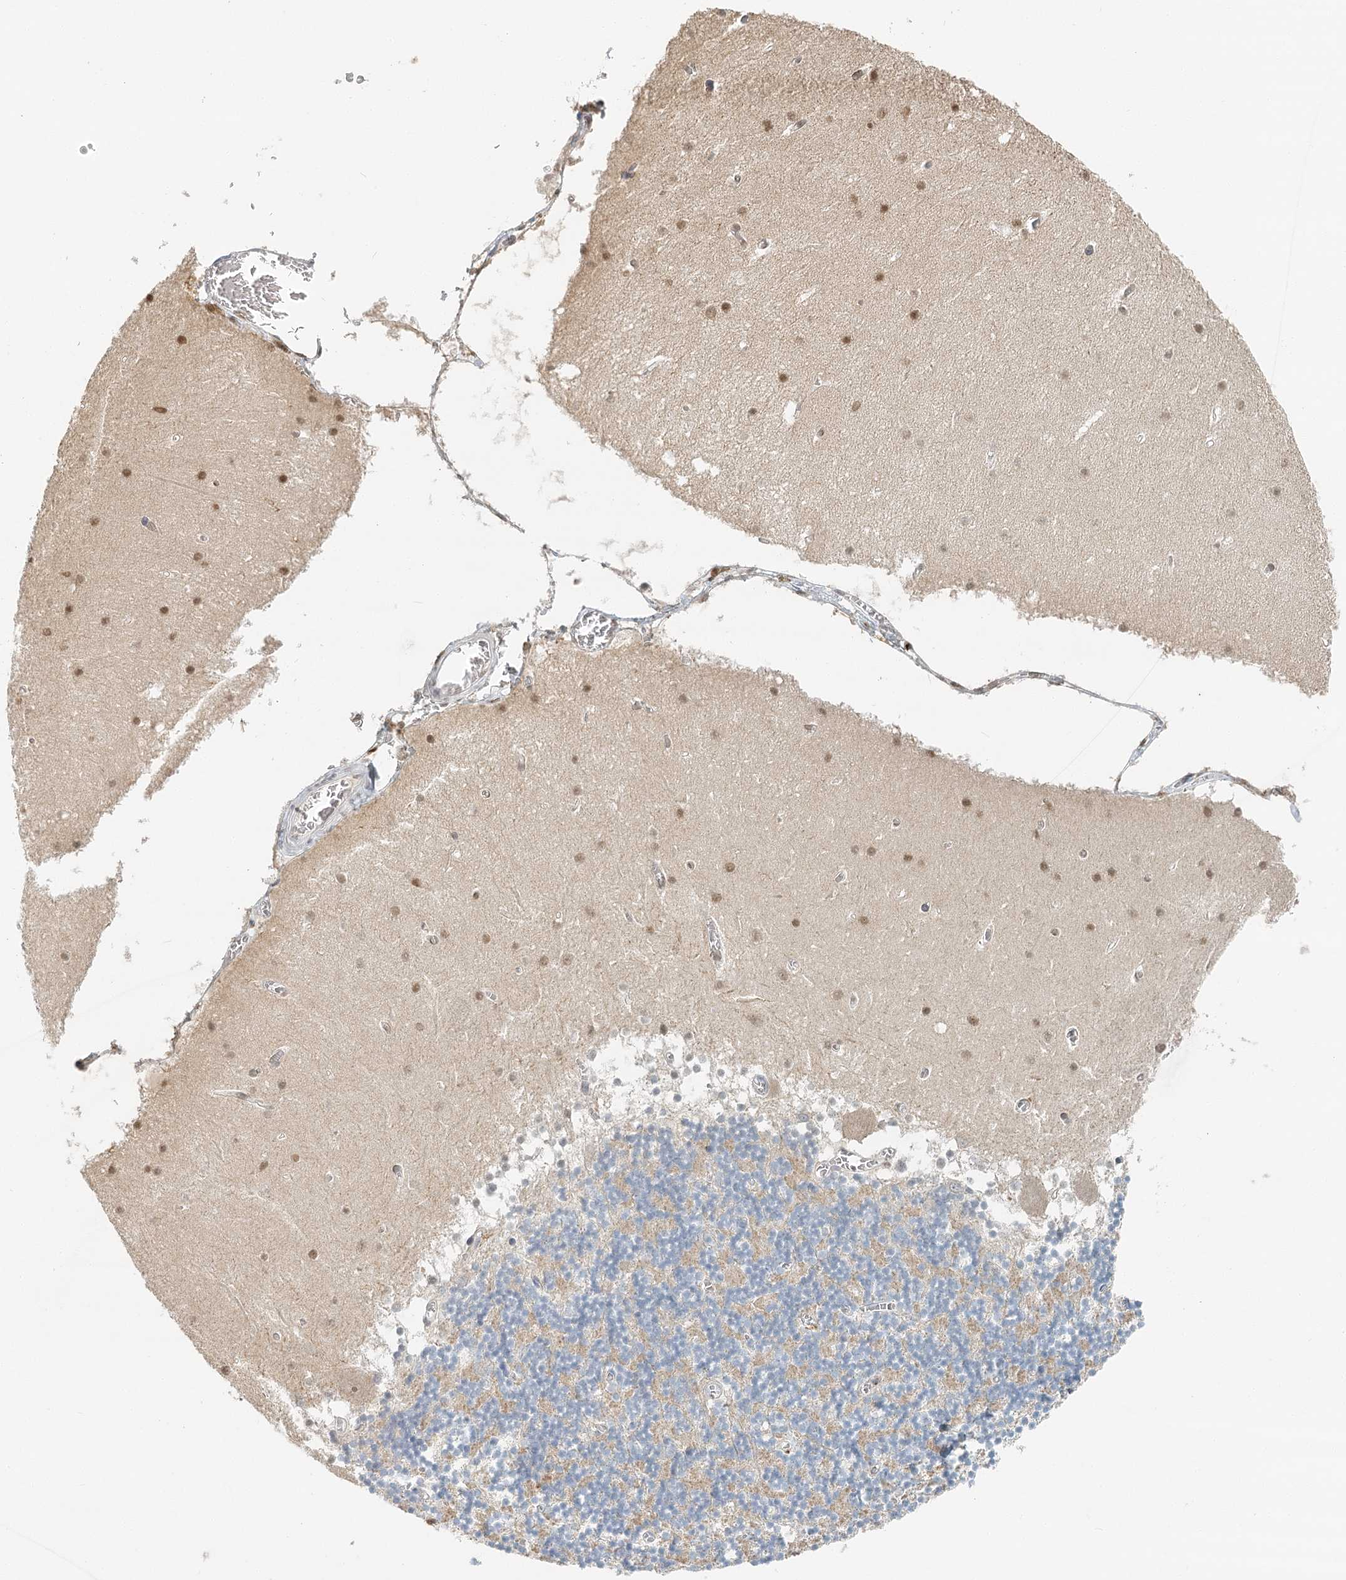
{"staining": {"intensity": "moderate", "quantity": "25%-75%", "location": "cytoplasmic/membranous"}, "tissue": "cerebellum", "cell_type": "Cells in granular layer", "image_type": "normal", "snomed": [{"axis": "morphology", "description": "Normal tissue, NOS"}, {"axis": "topography", "description": "Cerebellum"}], "caption": "Cells in granular layer display moderate cytoplasmic/membranous positivity in approximately 25%-75% of cells in normal cerebellum. The staining was performed using DAB (3,3'-diaminobenzidine) to visualize the protein expression in brown, while the nuclei were stained in blue with hematoxylin (Magnification: 20x).", "gene": "VSIG1", "patient": {"sex": "female", "age": 28}}